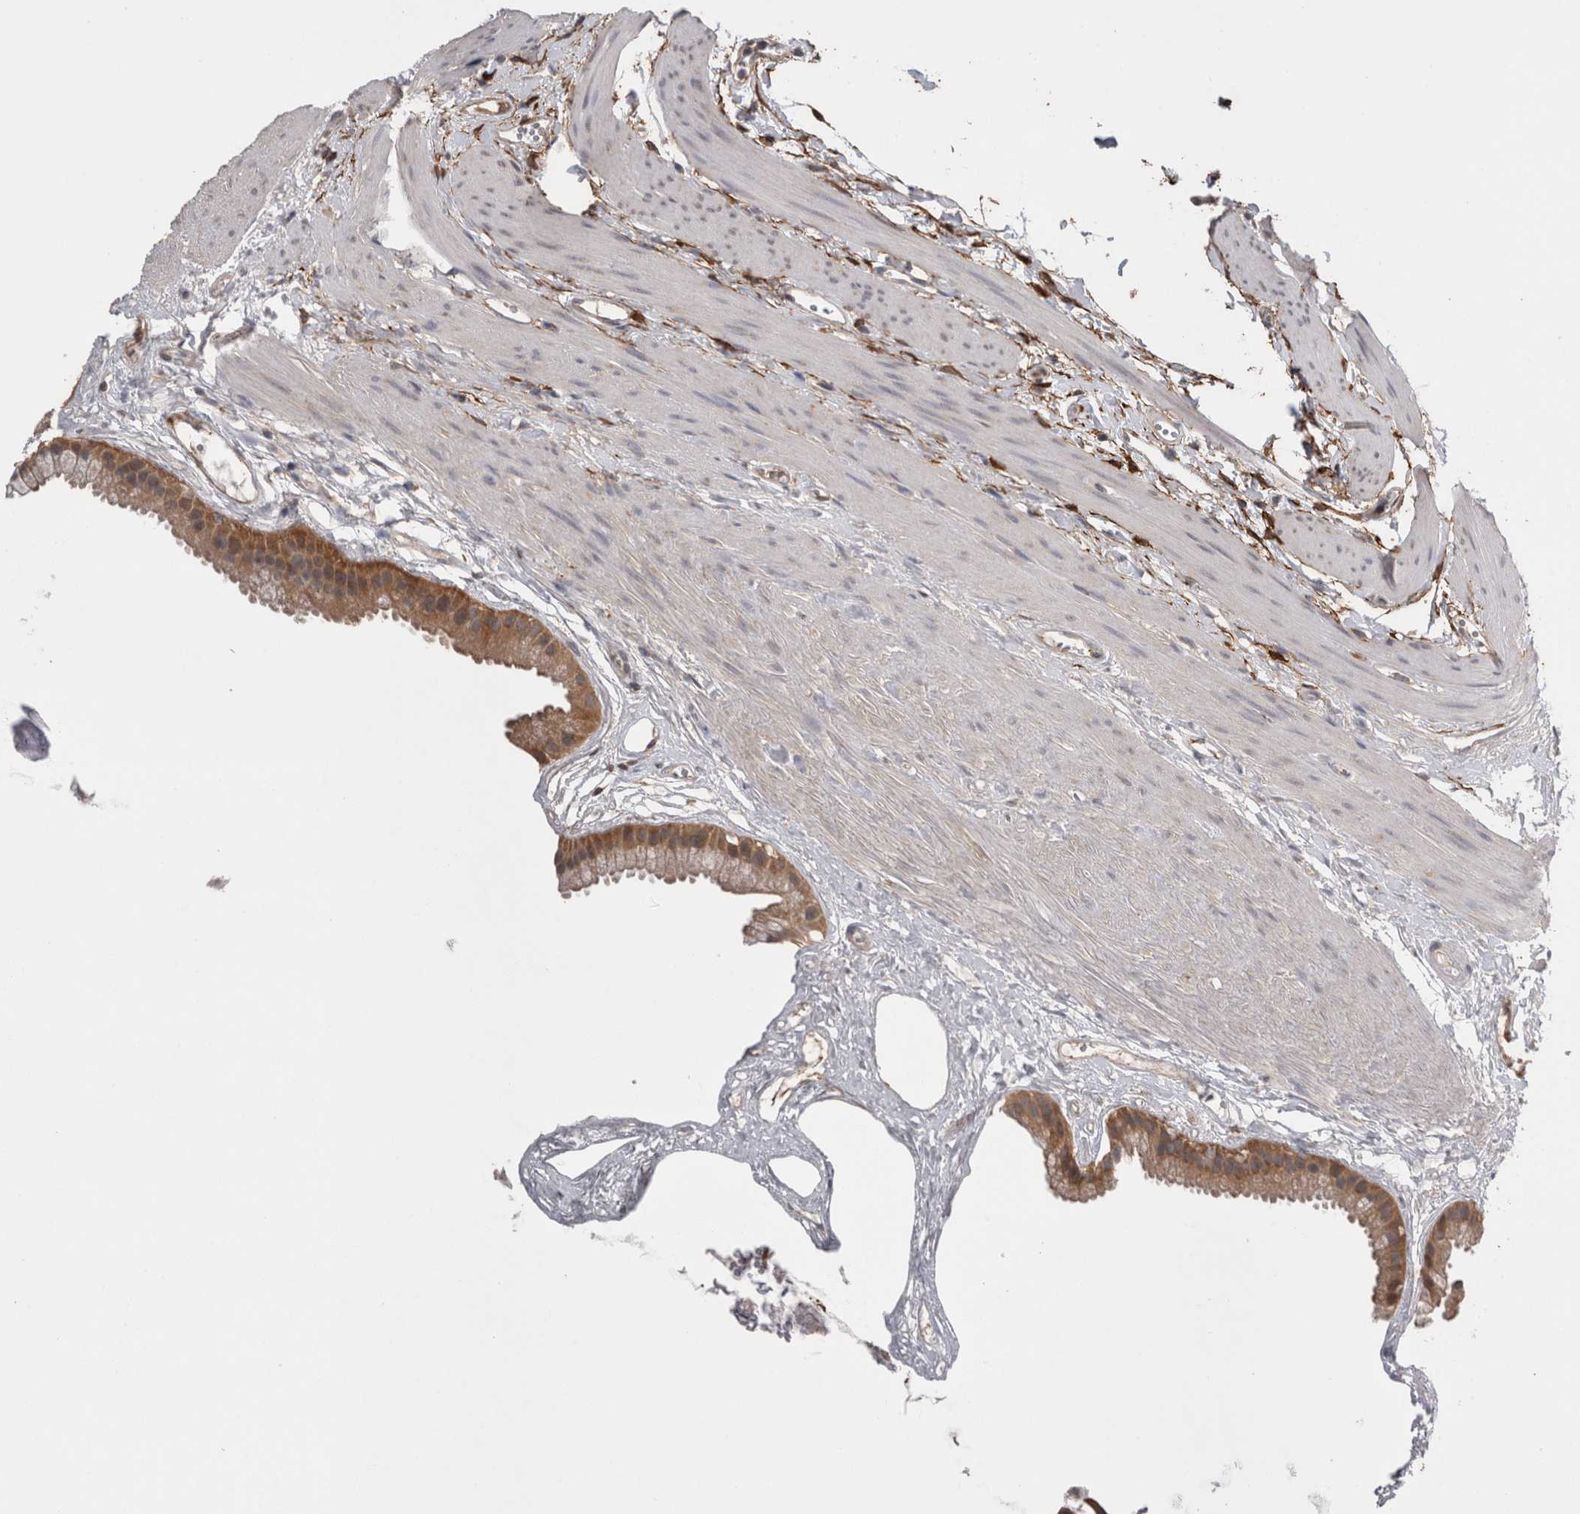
{"staining": {"intensity": "strong", "quantity": ">75%", "location": "cytoplasmic/membranous"}, "tissue": "gallbladder", "cell_type": "Glandular cells", "image_type": "normal", "snomed": [{"axis": "morphology", "description": "Normal tissue, NOS"}, {"axis": "topography", "description": "Gallbladder"}], "caption": "A high-resolution histopathology image shows IHC staining of unremarkable gallbladder, which exhibits strong cytoplasmic/membranous expression in about >75% of glandular cells. The staining is performed using DAB (3,3'-diaminobenzidine) brown chromogen to label protein expression. The nuclei are counter-stained blue using hematoxylin.", "gene": "DDX6", "patient": {"sex": "female", "age": 64}}